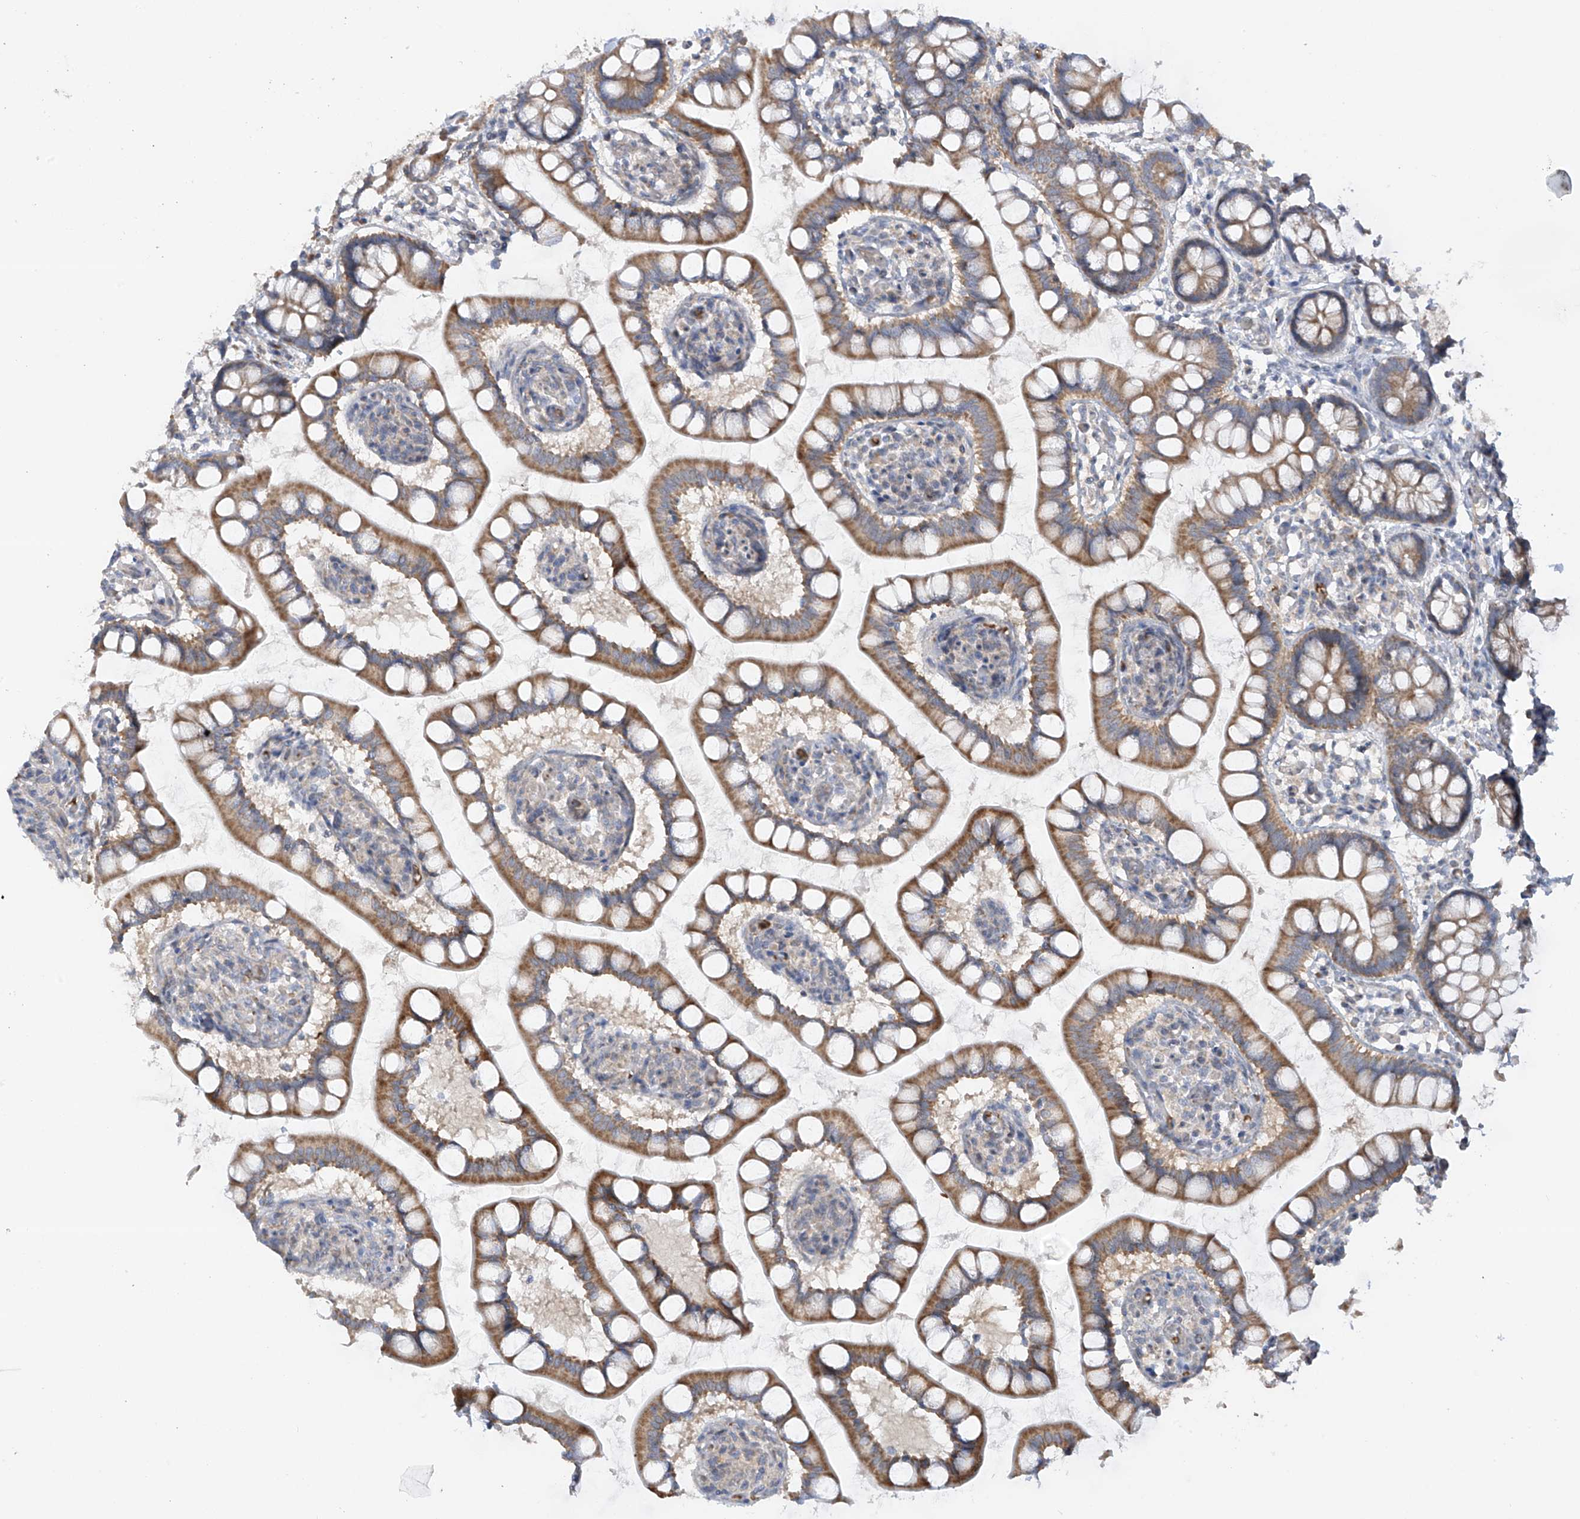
{"staining": {"intensity": "moderate", "quantity": ">75%", "location": "cytoplasmic/membranous"}, "tissue": "small intestine", "cell_type": "Glandular cells", "image_type": "normal", "snomed": [{"axis": "morphology", "description": "Normal tissue, NOS"}, {"axis": "topography", "description": "Small intestine"}], "caption": "The micrograph demonstrates a brown stain indicating the presence of a protein in the cytoplasmic/membranous of glandular cells in small intestine. (Stains: DAB (3,3'-diaminobenzidine) in brown, nuclei in blue, Microscopy: brightfield microscopy at high magnification).", "gene": "METTL18", "patient": {"sex": "male", "age": 52}}